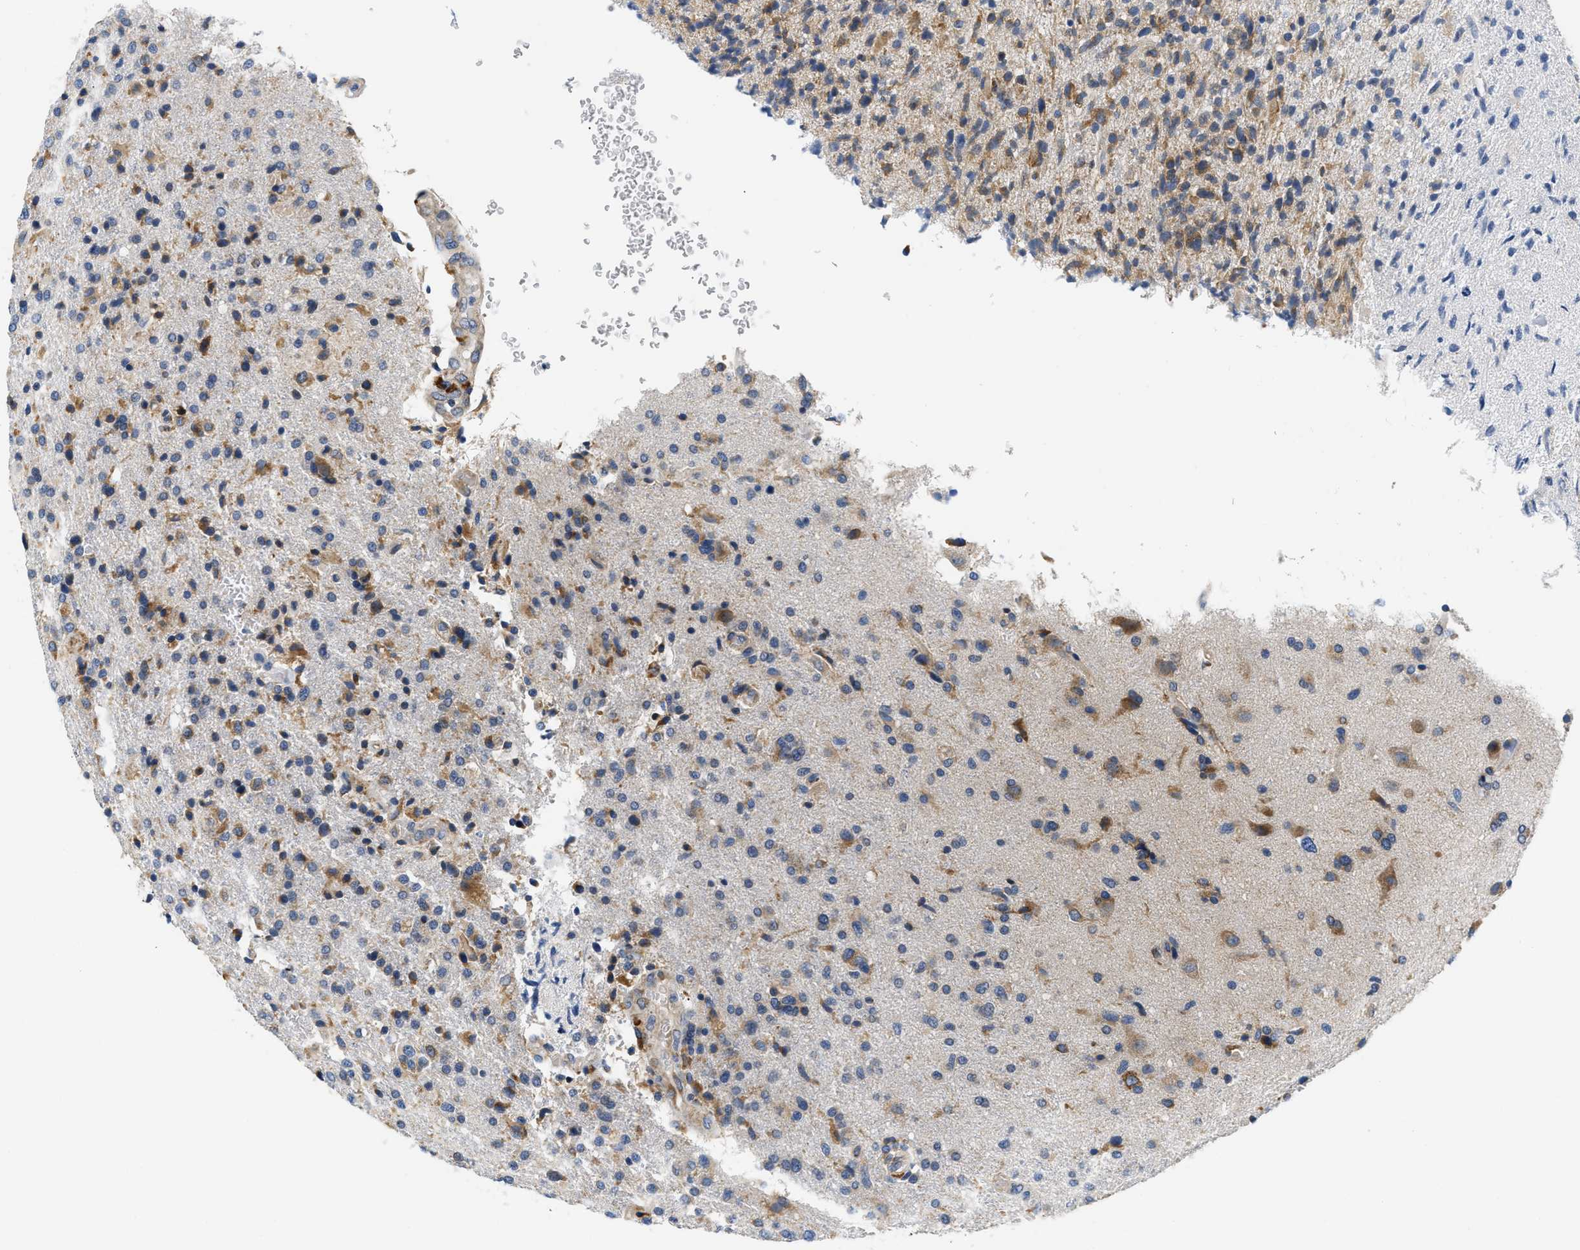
{"staining": {"intensity": "moderate", "quantity": "25%-75%", "location": "cytoplasmic/membranous"}, "tissue": "glioma", "cell_type": "Tumor cells", "image_type": "cancer", "snomed": [{"axis": "morphology", "description": "Glioma, malignant, High grade"}, {"axis": "topography", "description": "Brain"}], "caption": "Malignant high-grade glioma tissue shows moderate cytoplasmic/membranous staining in about 25%-75% of tumor cells", "gene": "HDHD3", "patient": {"sex": "male", "age": 72}}